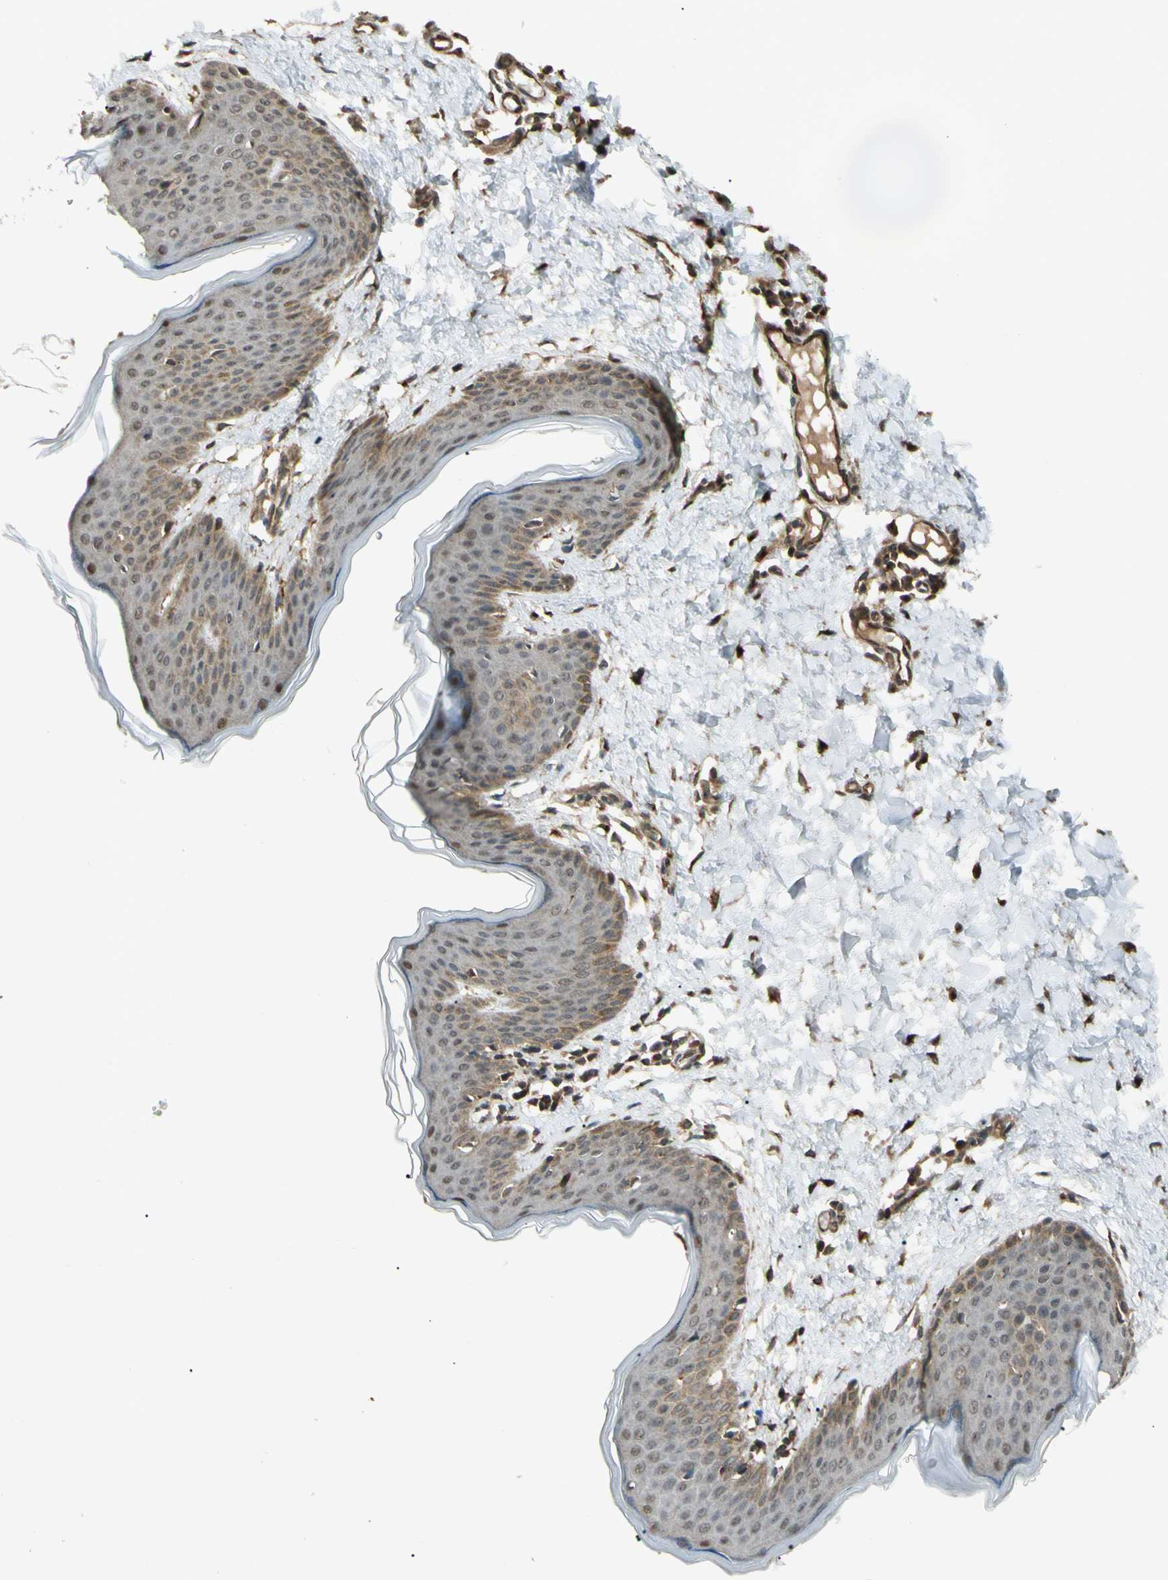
{"staining": {"intensity": "moderate", "quantity": ">75%", "location": "cytoplasmic/membranous,nuclear"}, "tissue": "skin", "cell_type": "Fibroblasts", "image_type": "normal", "snomed": [{"axis": "morphology", "description": "Normal tissue, NOS"}, {"axis": "topography", "description": "Skin"}], "caption": "Brown immunohistochemical staining in normal human skin exhibits moderate cytoplasmic/membranous,nuclear staining in approximately >75% of fibroblasts. The protein of interest is shown in brown color, while the nuclei are stained blue.", "gene": "FLII", "patient": {"sex": "female", "age": 17}}